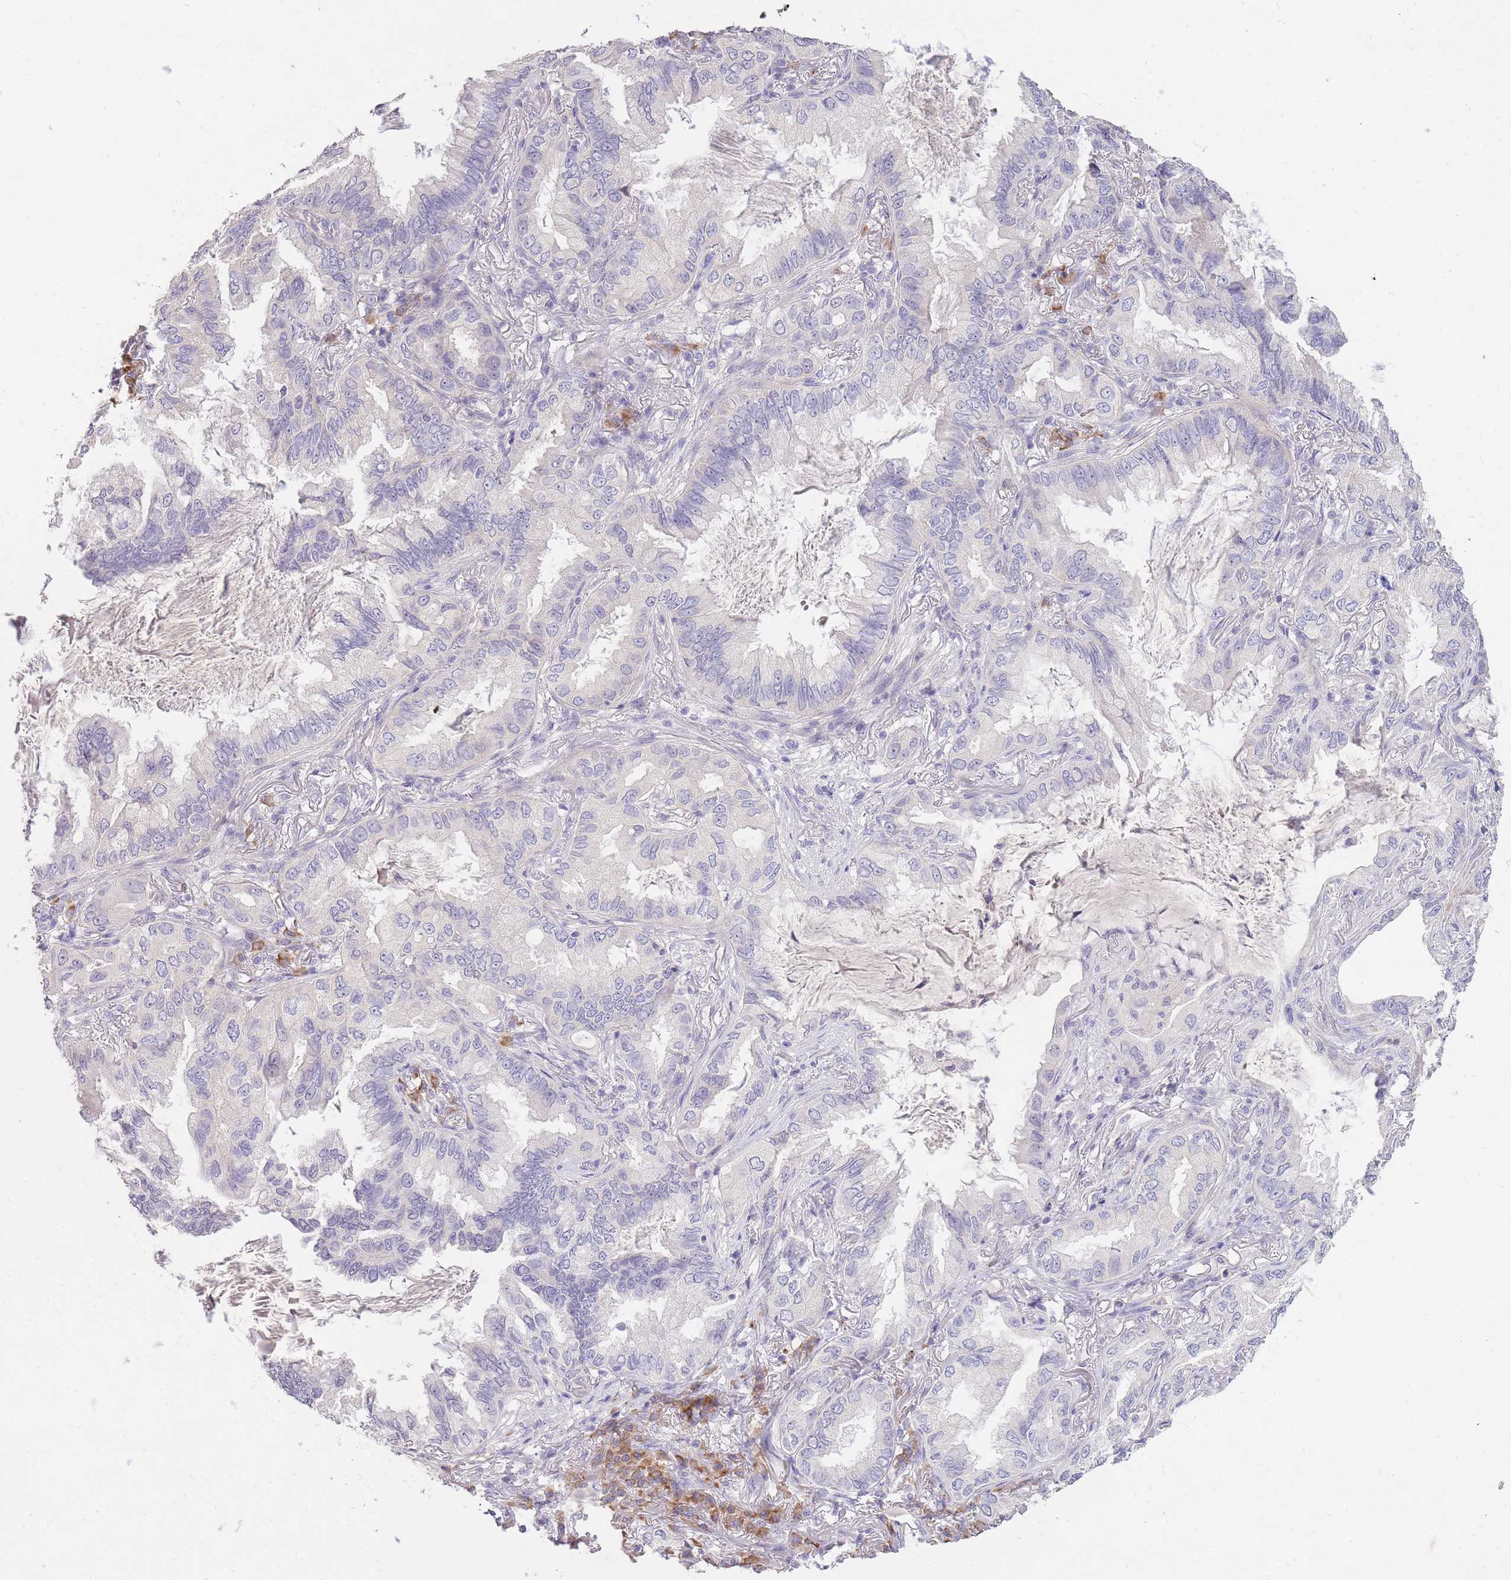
{"staining": {"intensity": "negative", "quantity": "none", "location": "none"}, "tissue": "lung cancer", "cell_type": "Tumor cells", "image_type": "cancer", "snomed": [{"axis": "morphology", "description": "Adenocarcinoma, NOS"}, {"axis": "topography", "description": "Lung"}], "caption": "An immunohistochemistry (IHC) image of lung cancer (adenocarcinoma) is shown. There is no staining in tumor cells of lung cancer (adenocarcinoma). (Brightfield microscopy of DAB (3,3'-diaminobenzidine) immunohistochemistry at high magnification).", "gene": "FRG2C", "patient": {"sex": "female", "age": 69}}